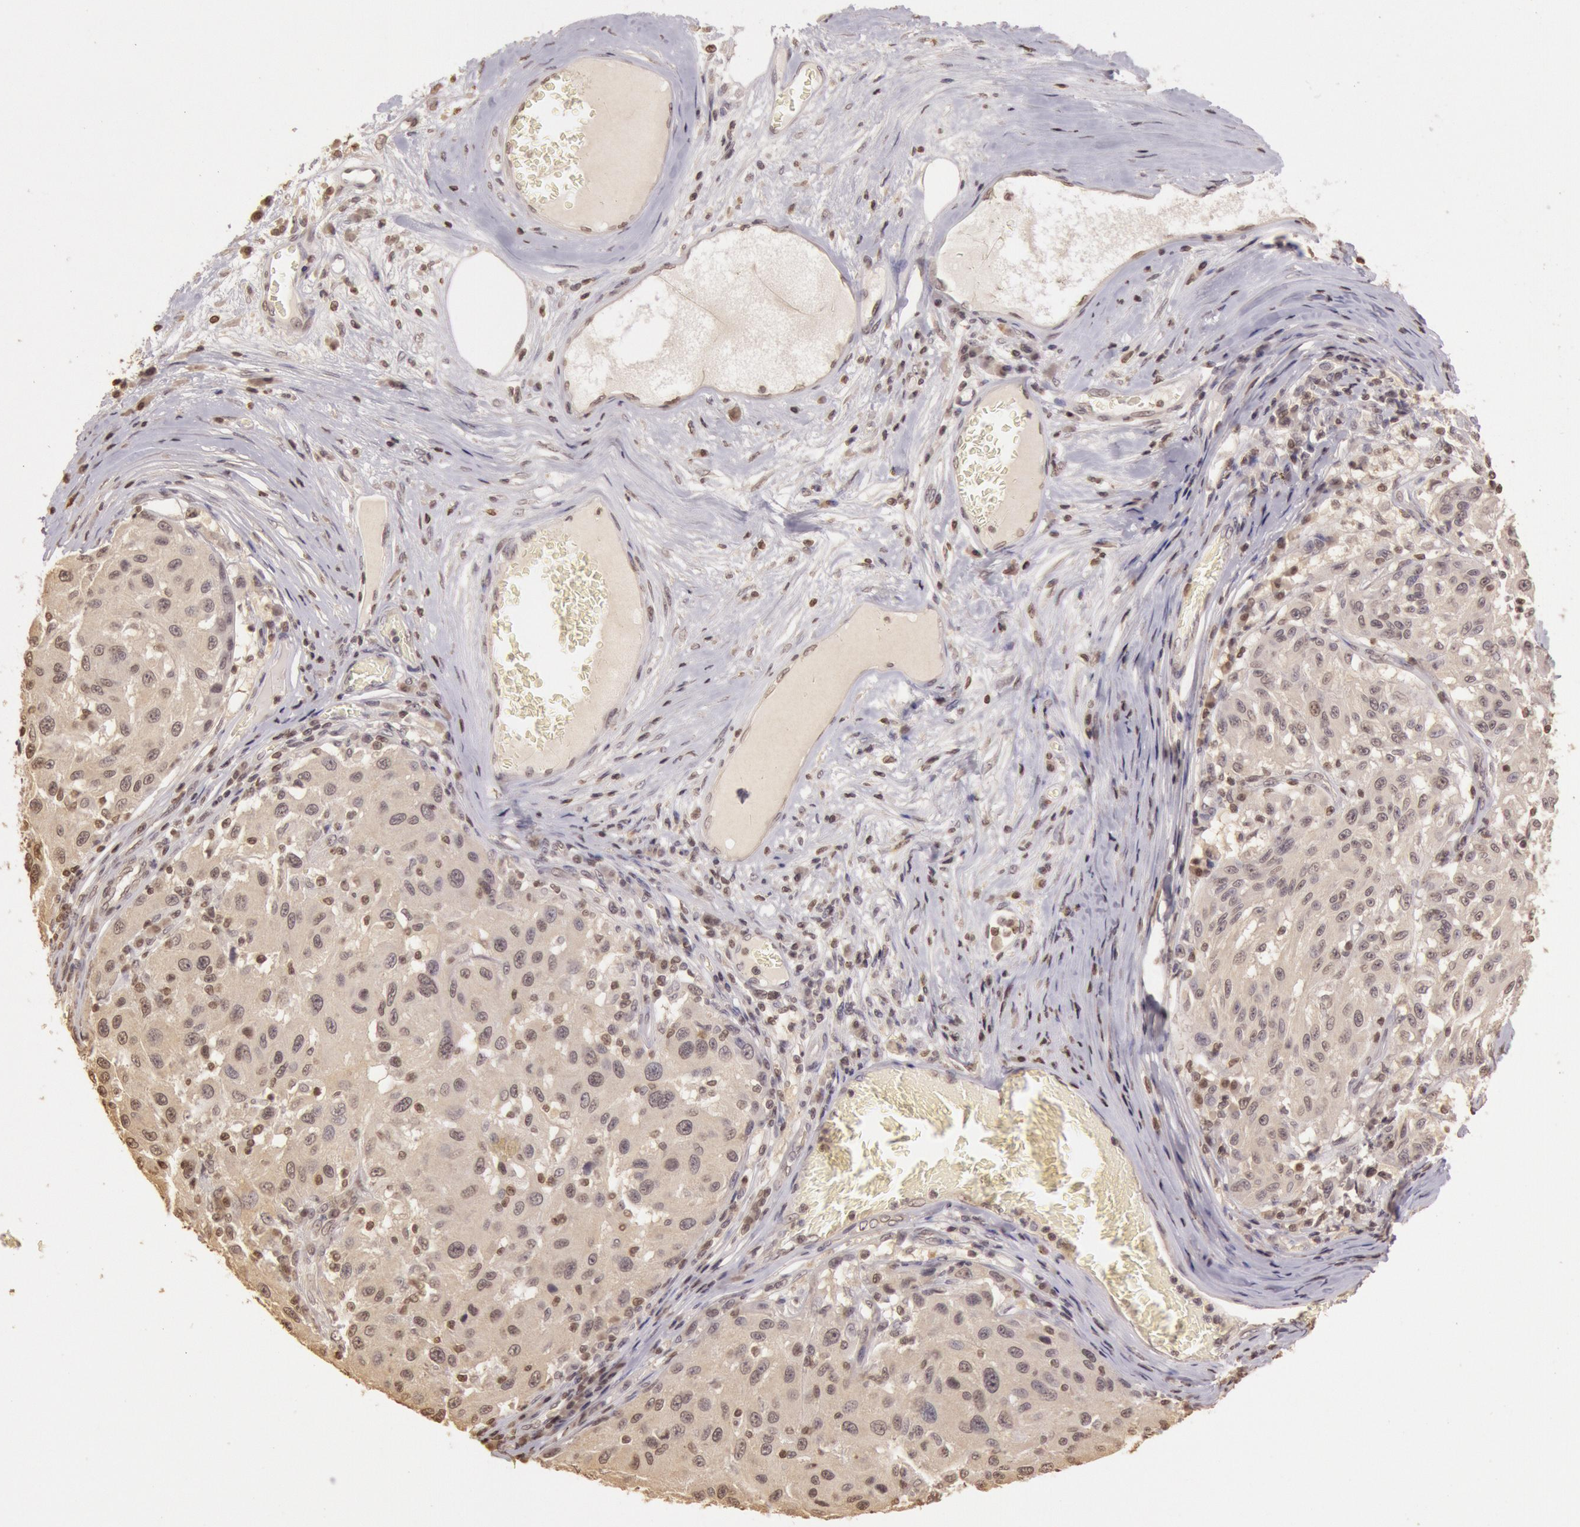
{"staining": {"intensity": "weak", "quantity": ">75%", "location": "cytoplasmic/membranous,nuclear"}, "tissue": "melanoma", "cell_type": "Tumor cells", "image_type": "cancer", "snomed": [{"axis": "morphology", "description": "Malignant melanoma, NOS"}, {"axis": "topography", "description": "Skin"}], "caption": "IHC (DAB (3,3'-diaminobenzidine)) staining of human malignant melanoma reveals weak cytoplasmic/membranous and nuclear protein expression in about >75% of tumor cells.", "gene": "SOD1", "patient": {"sex": "female", "age": 77}}